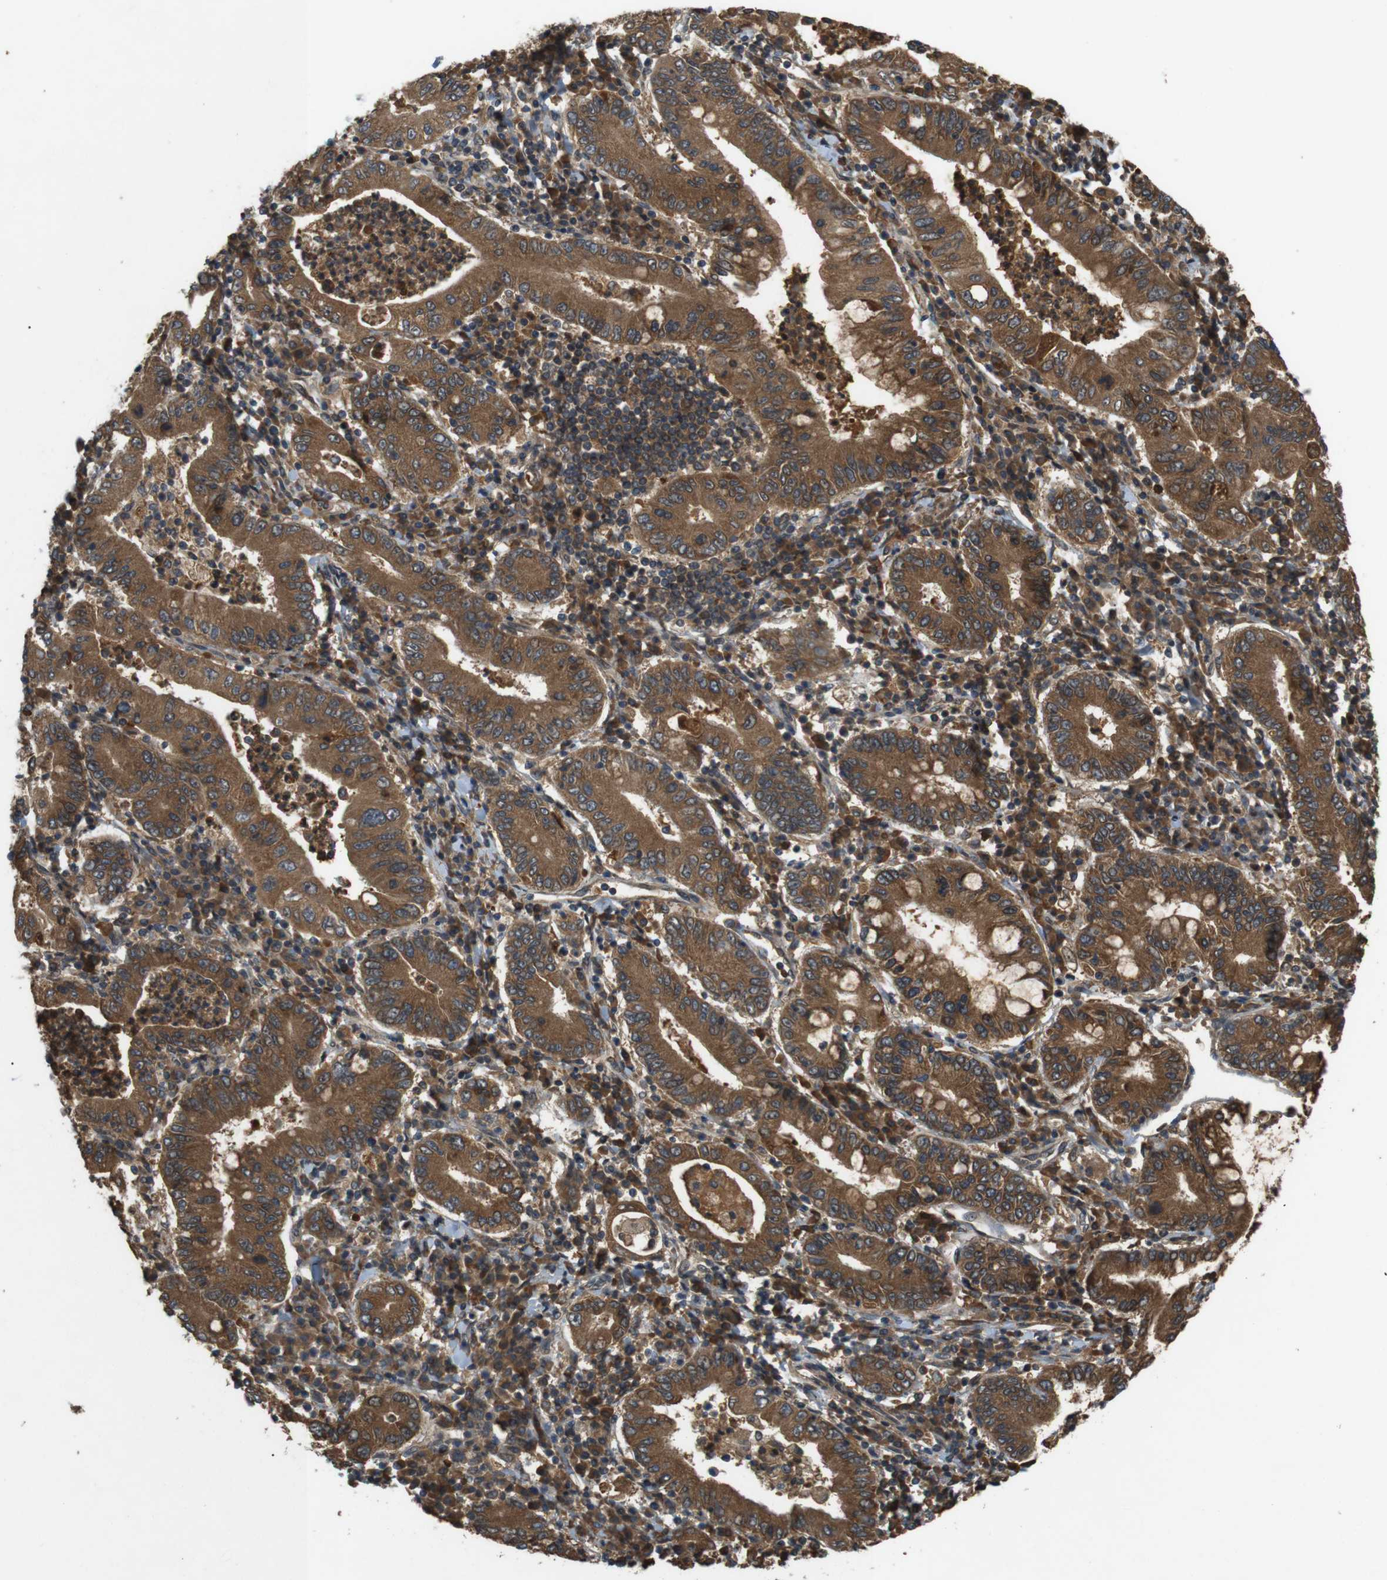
{"staining": {"intensity": "strong", "quantity": ">75%", "location": "cytoplasmic/membranous"}, "tissue": "stomach cancer", "cell_type": "Tumor cells", "image_type": "cancer", "snomed": [{"axis": "morphology", "description": "Normal tissue, NOS"}, {"axis": "morphology", "description": "Adenocarcinoma, NOS"}, {"axis": "topography", "description": "Esophagus"}, {"axis": "topography", "description": "Stomach, upper"}, {"axis": "topography", "description": "Peripheral nerve tissue"}], "caption": "The immunohistochemical stain shows strong cytoplasmic/membranous expression in tumor cells of adenocarcinoma (stomach) tissue.", "gene": "NFKBIE", "patient": {"sex": "male", "age": 62}}